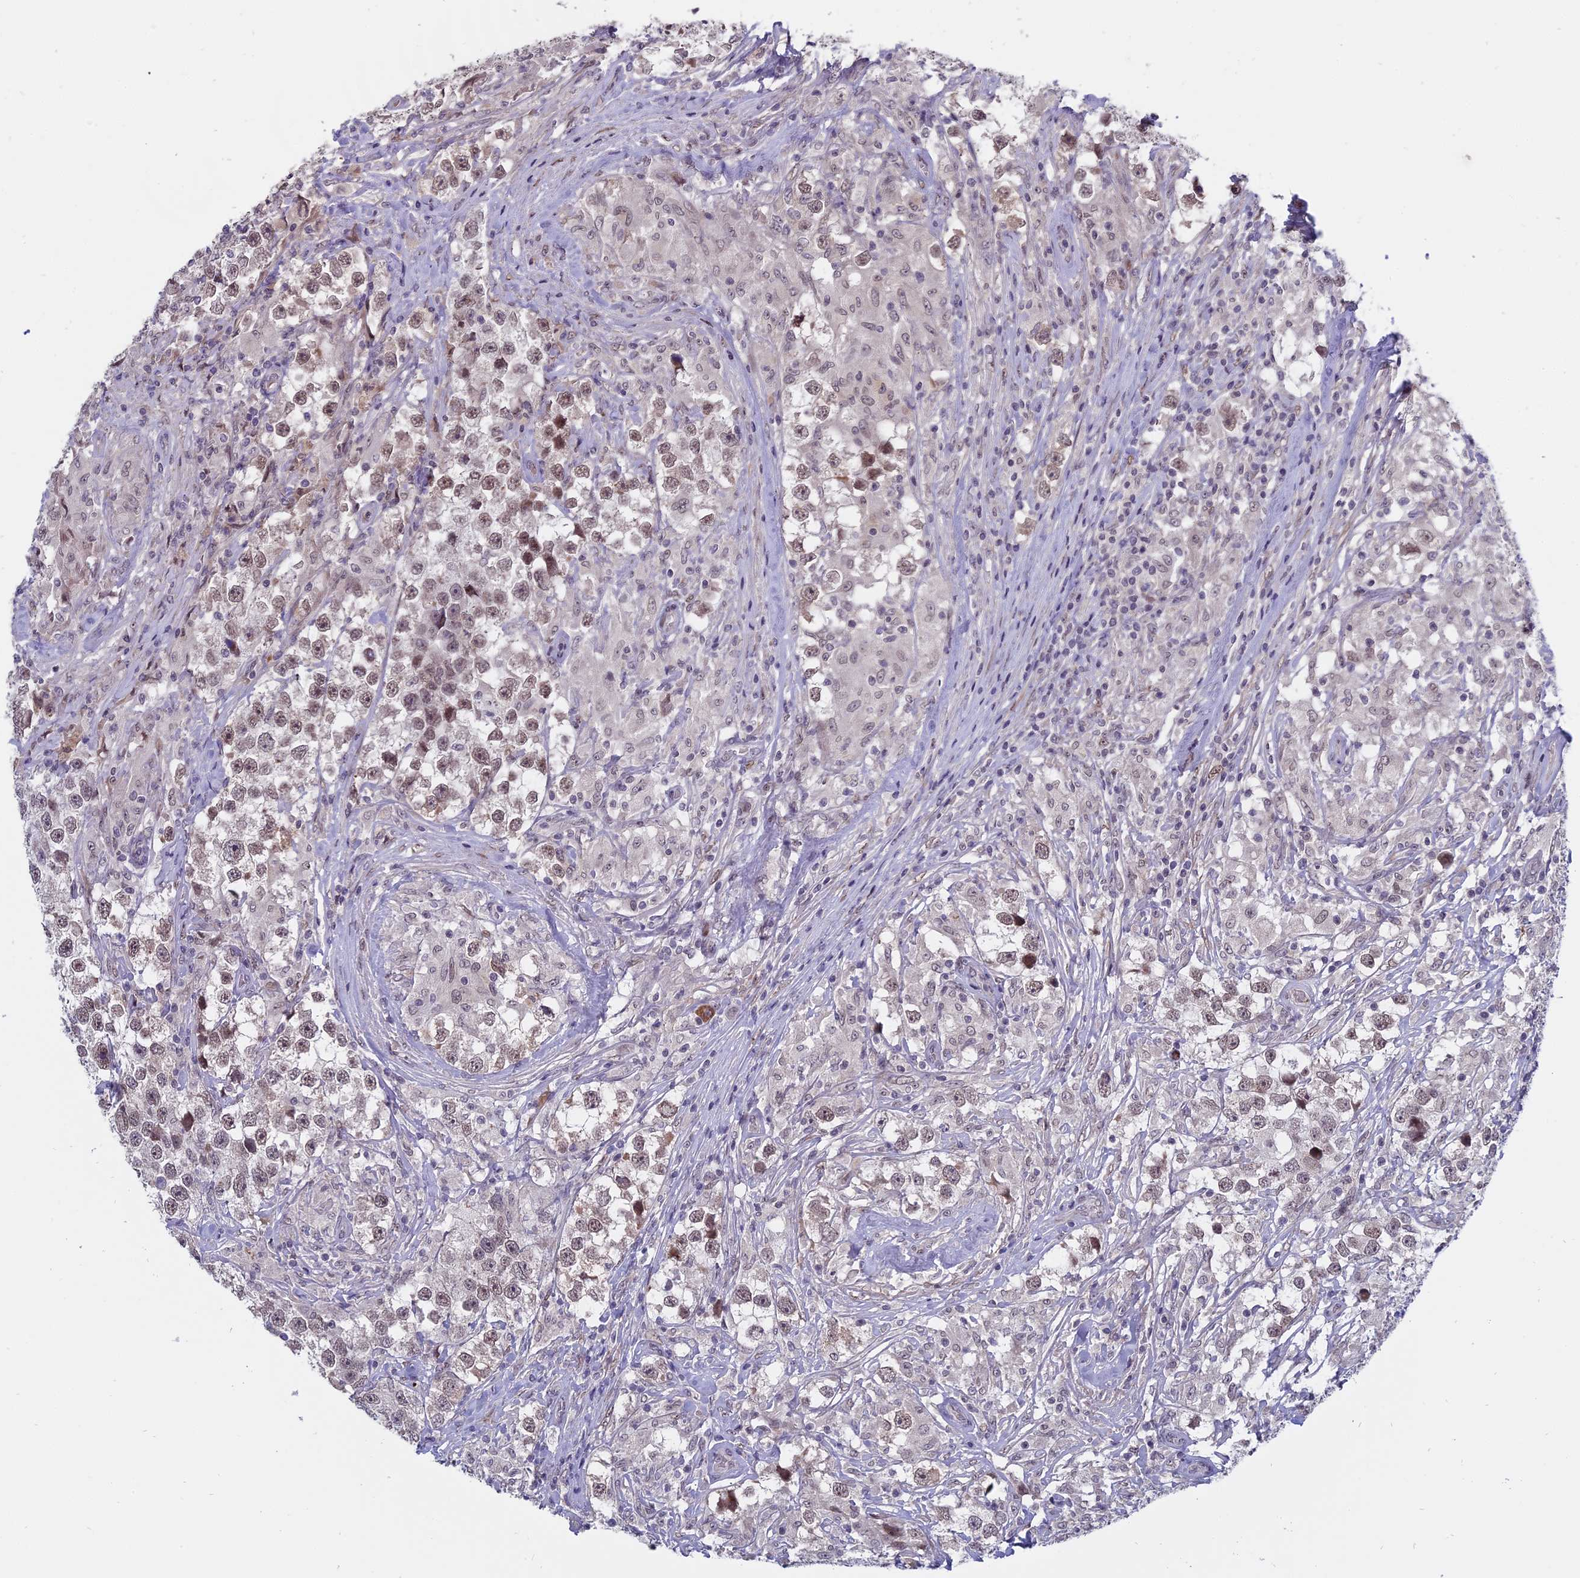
{"staining": {"intensity": "moderate", "quantity": ">75%", "location": "nuclear"}, "tissue": "testis cancer", "cell_type": "Tumor cells", "image_type": "cancer", "snomed": [{"axis": "morphology", "description": "Seminoma, NOS"}, {"axis": "topography", "description": "Testis"}], "caption": "About >75% of tumor cells in testis cancer display moderate nuclear protein positivity as visualized by brown immunohistochemical staining.", "gene": "PYGO1", "patient": {"sex": "male", "age": 46}}